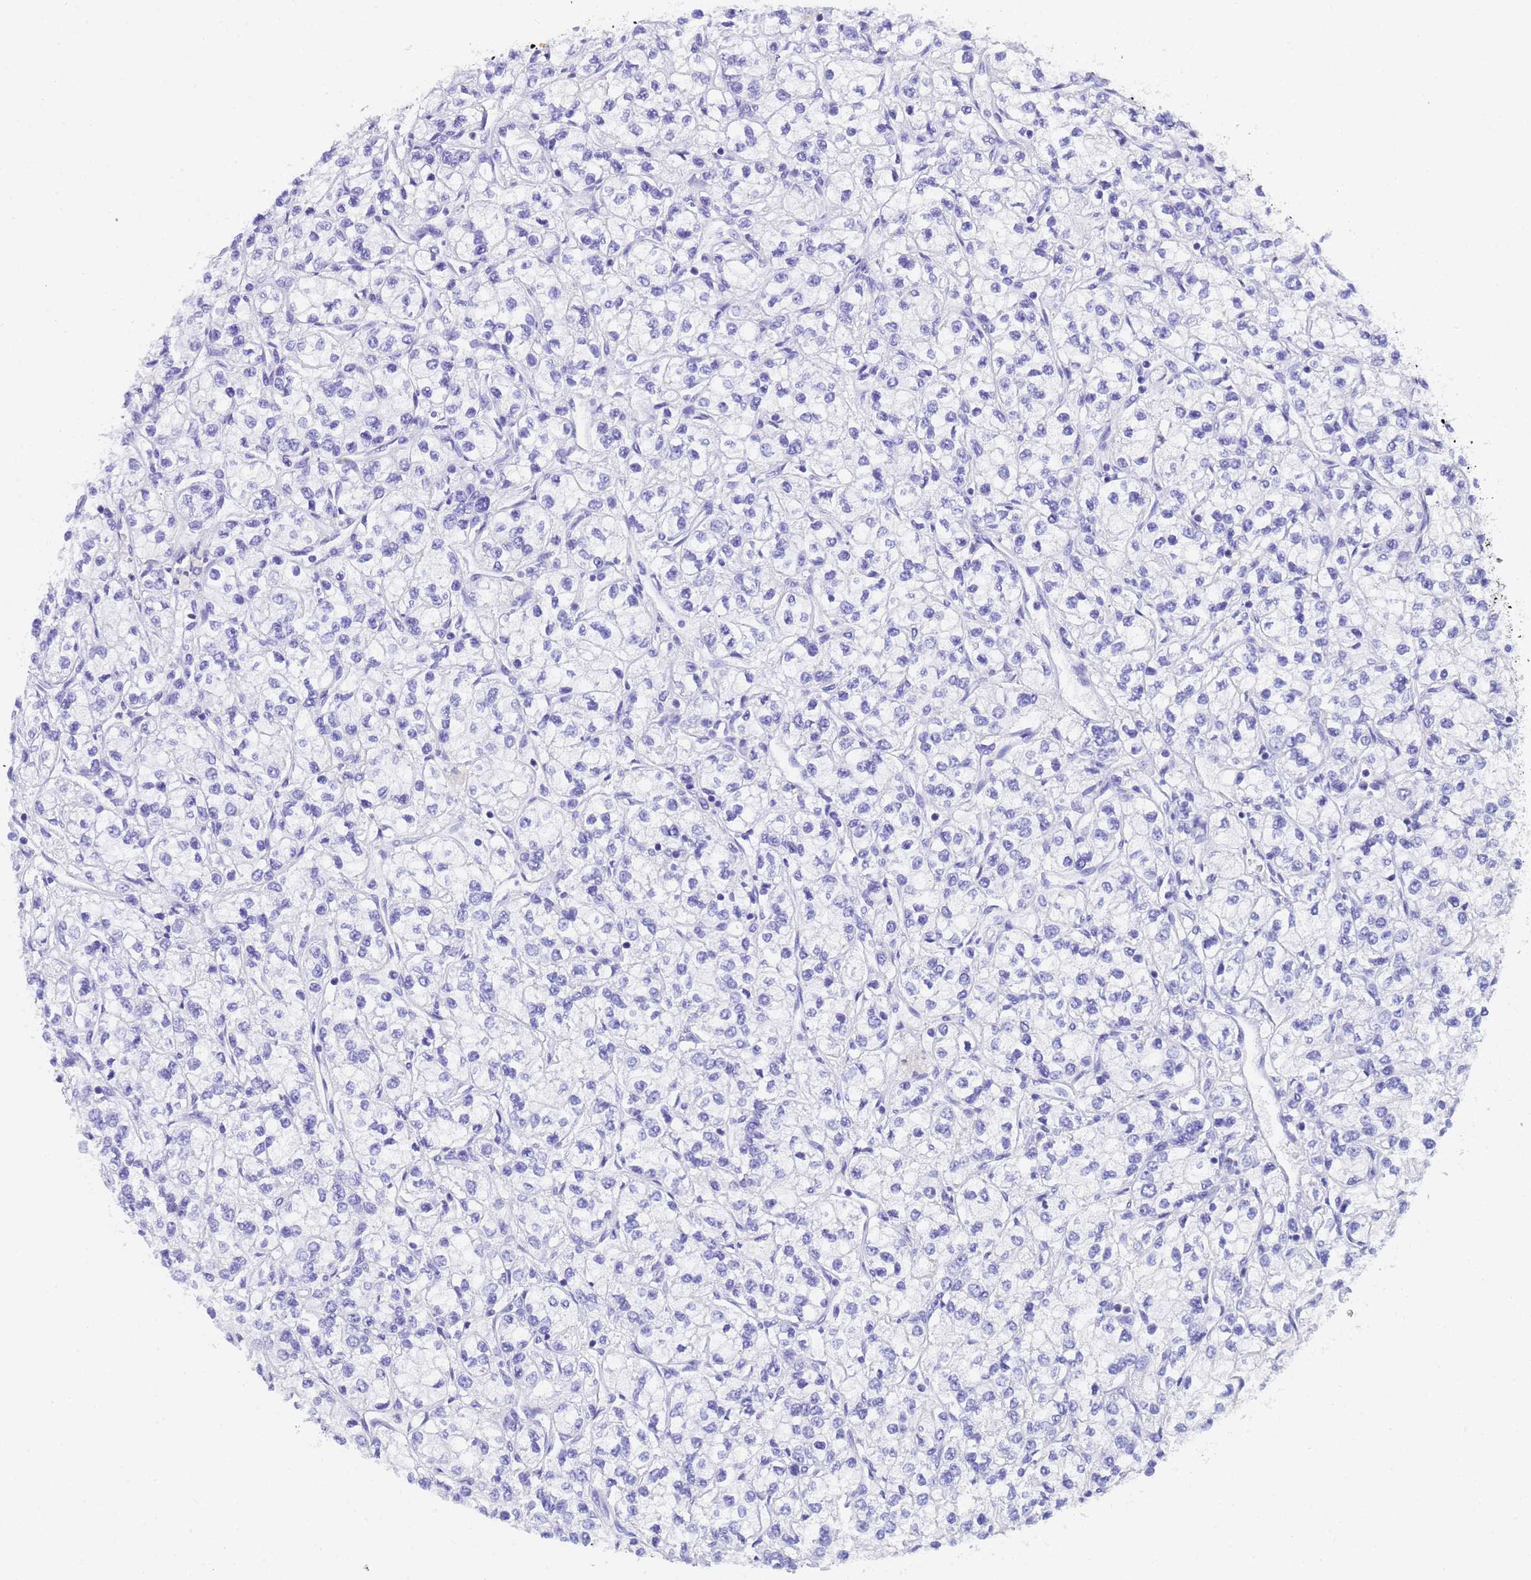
{"staining": {"intensity": "negative", "quantity": "none", "location": "none"}, "tissue": "renal cancer", "cell_type": "Tumor cells", "image_type": "cancer", "snomed": [{"axis": "morphology", "description": "Adenocarcinoma, NOS"}, {"axis": "topography", "description": "Kidney"}], "caption": "The photomicrograph reveals no significant positivity in tumor cells of renal cancer.", "gene": "STATH", "patient": {"sex": "male", "age": 80}}